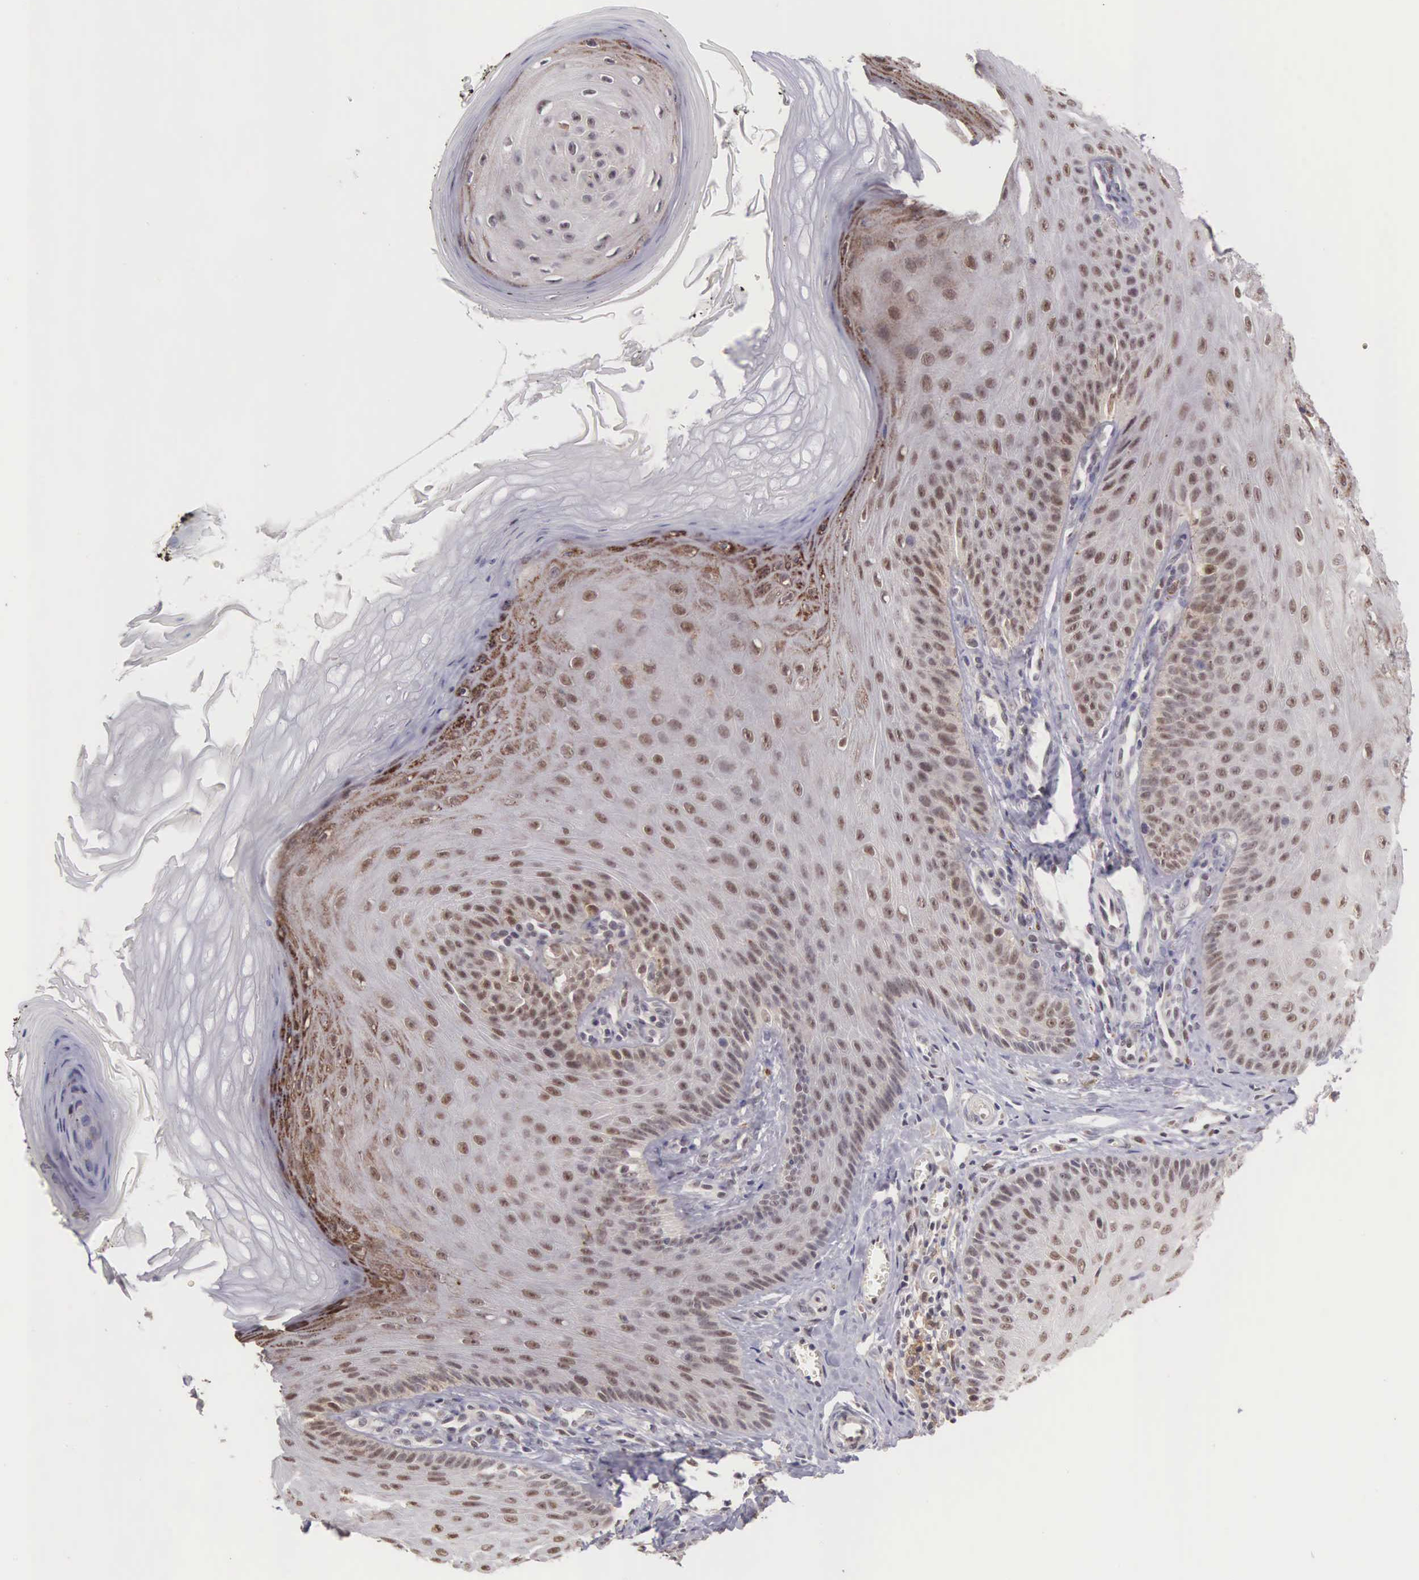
{"staining": {"intensity": "moderate", "quantity": ">75%", "location": "nuclear"}, "tissue": "skin", "cell_type": "Fibroblasts", "image_type": "normal", "snomed": [{"axis": "morphology", "description": "Normal tissue, NOS"}, {"axis": "topography", "description": "Skin"}], "caption": "Immunohistochemical staining of unremarkable skin displays >75% levels of moderate nuclear protein expression in about >75% of fibroblasts.", "gene": "GRK3", "patient": {"sex": "female", "age": 15}}